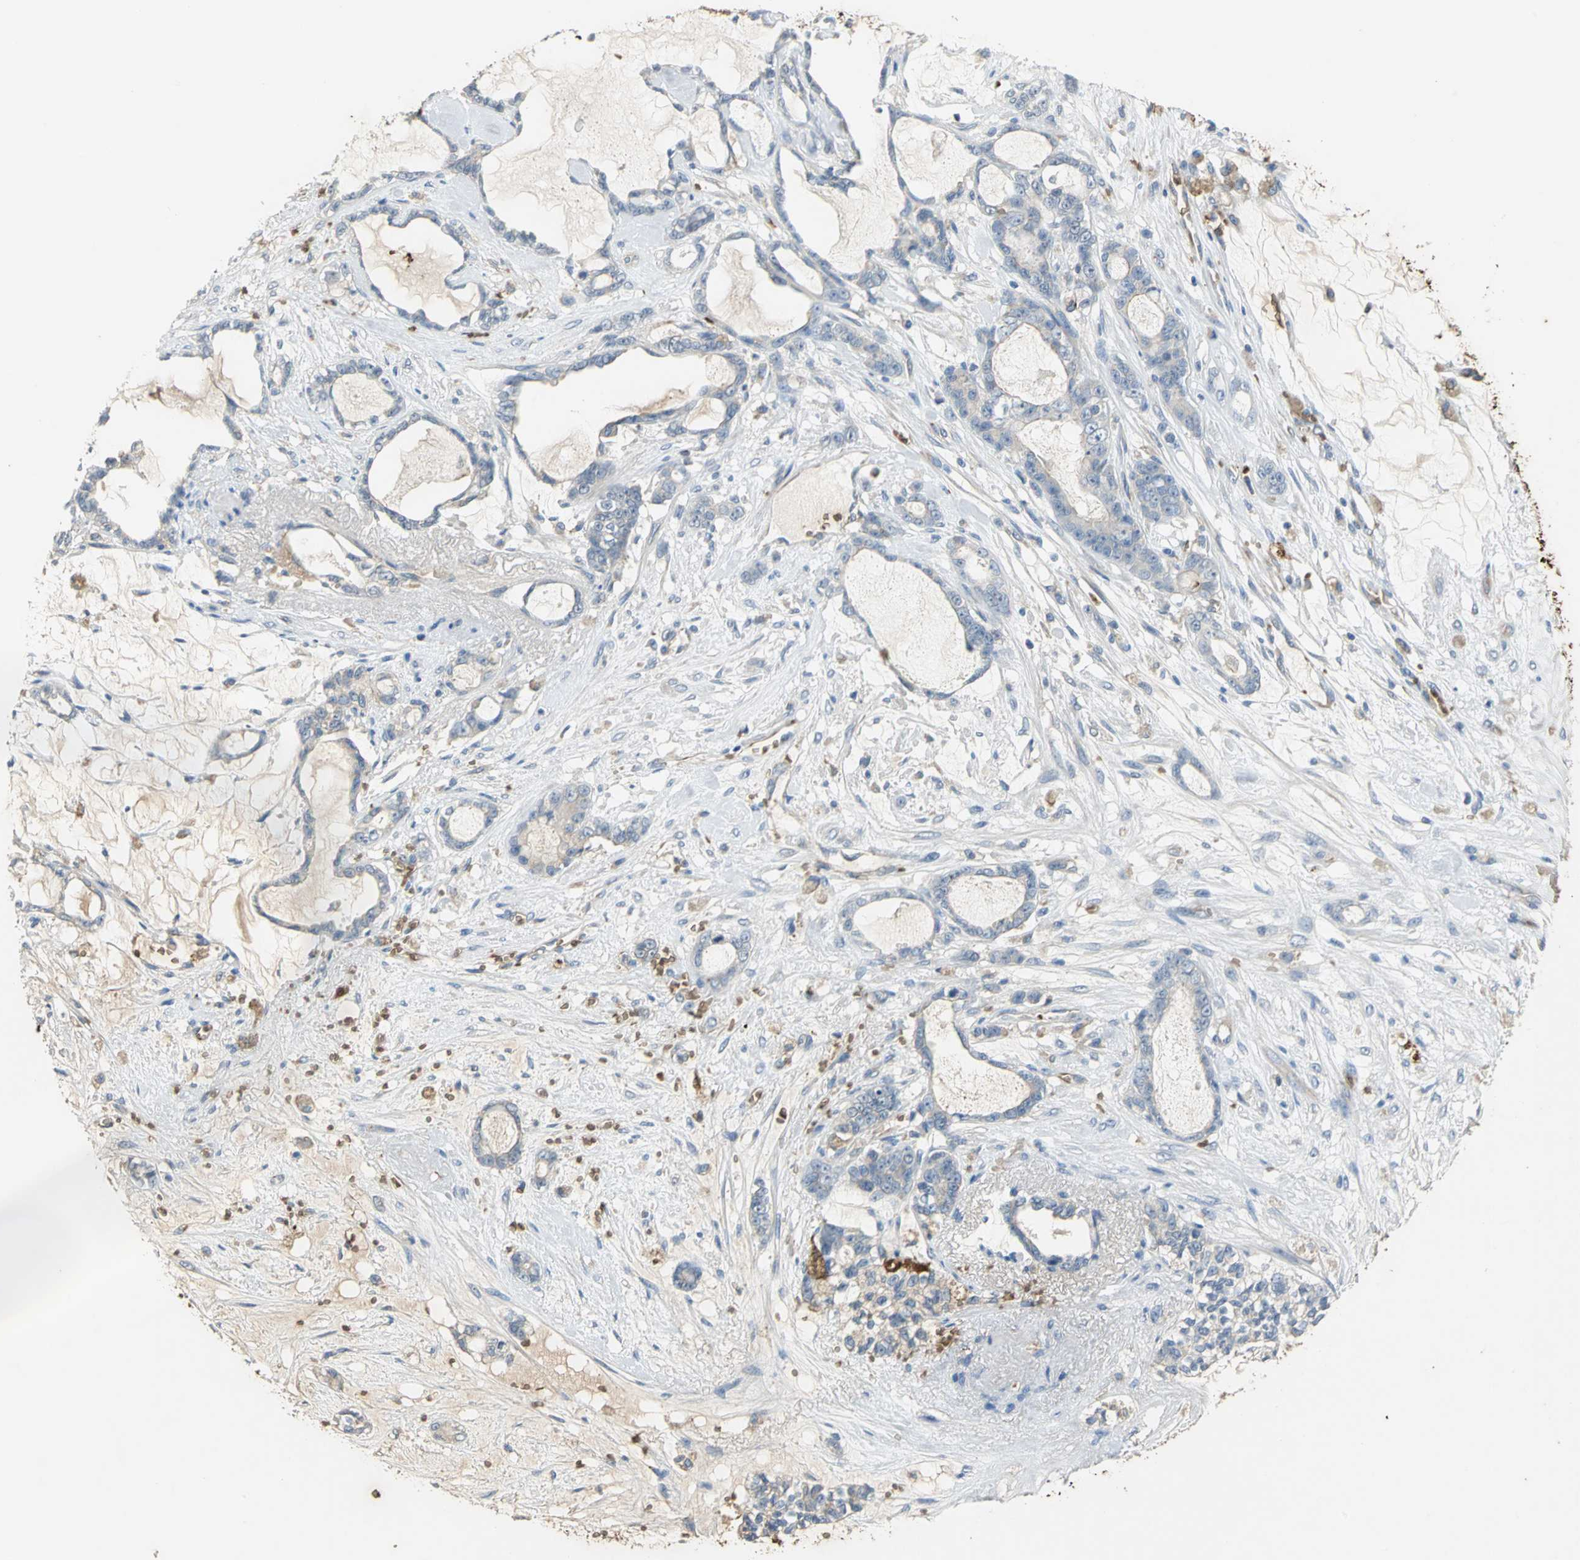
{"staining": {"intensity": "weak", "quantity": "25%-75%", "location": "cytoplasmic/membranous"}, "tissue": "pancreatic cancer", "cell_type": "Tumor cells", "image_type": "cancer", "snomed": [{"axis": "morphology", "description": "Adenocarcinoma, NOS"}, {"axis": "topography", "description": "Pancreas"}], "caption": "Immunohistochemical staining of pancreatic cancer demonstrates weak cytoplasmic/membranous protein expression in about 25%-75% of tumor cells. (brown staining indicates protein expression, while blue staining denotes nuclei).", "gene": "TREM1", "patient": {"sex": "female", "age": 73}}